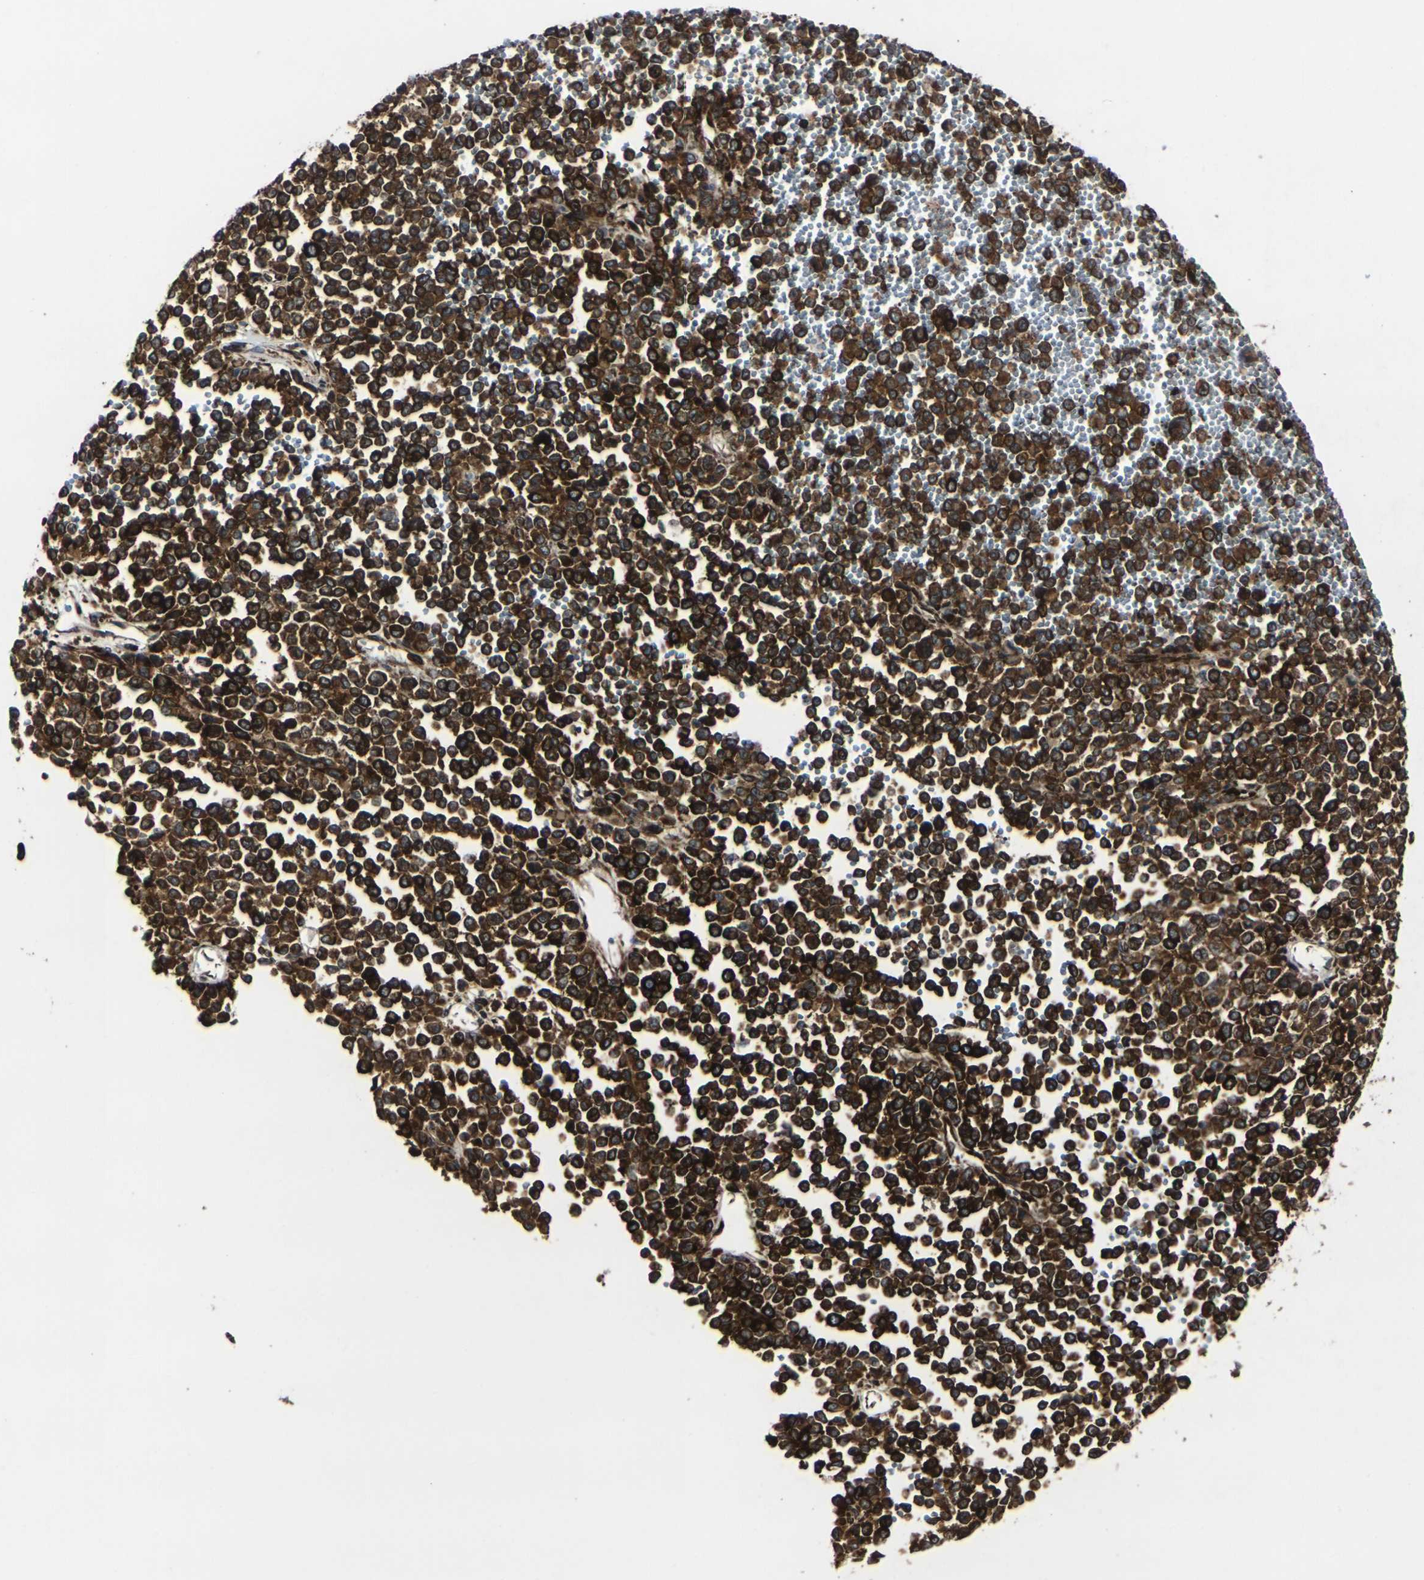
{"staining": {"intensity": "strong", "quantity": ">75%", "location": "cytoplasmic/membranous"}, "tissue": "melanoma", "cell_type": "Tumor cells", "image_type": "cancer", "snomed": [{"axis": "morphology", "description": "Malignant melanoma, Metastatic site"}, {"axis": "topography", "description": "Pancreas"}], "caption": "The image exhibits immunohistochemical staining of malignant melanoma (metastatic site). There is strong cytoplasmic/membranous expression is identified in approximately >75% of tumor cells.", "gene": "MARCHF2", "patient": {"sex": "female", "age": 30}}